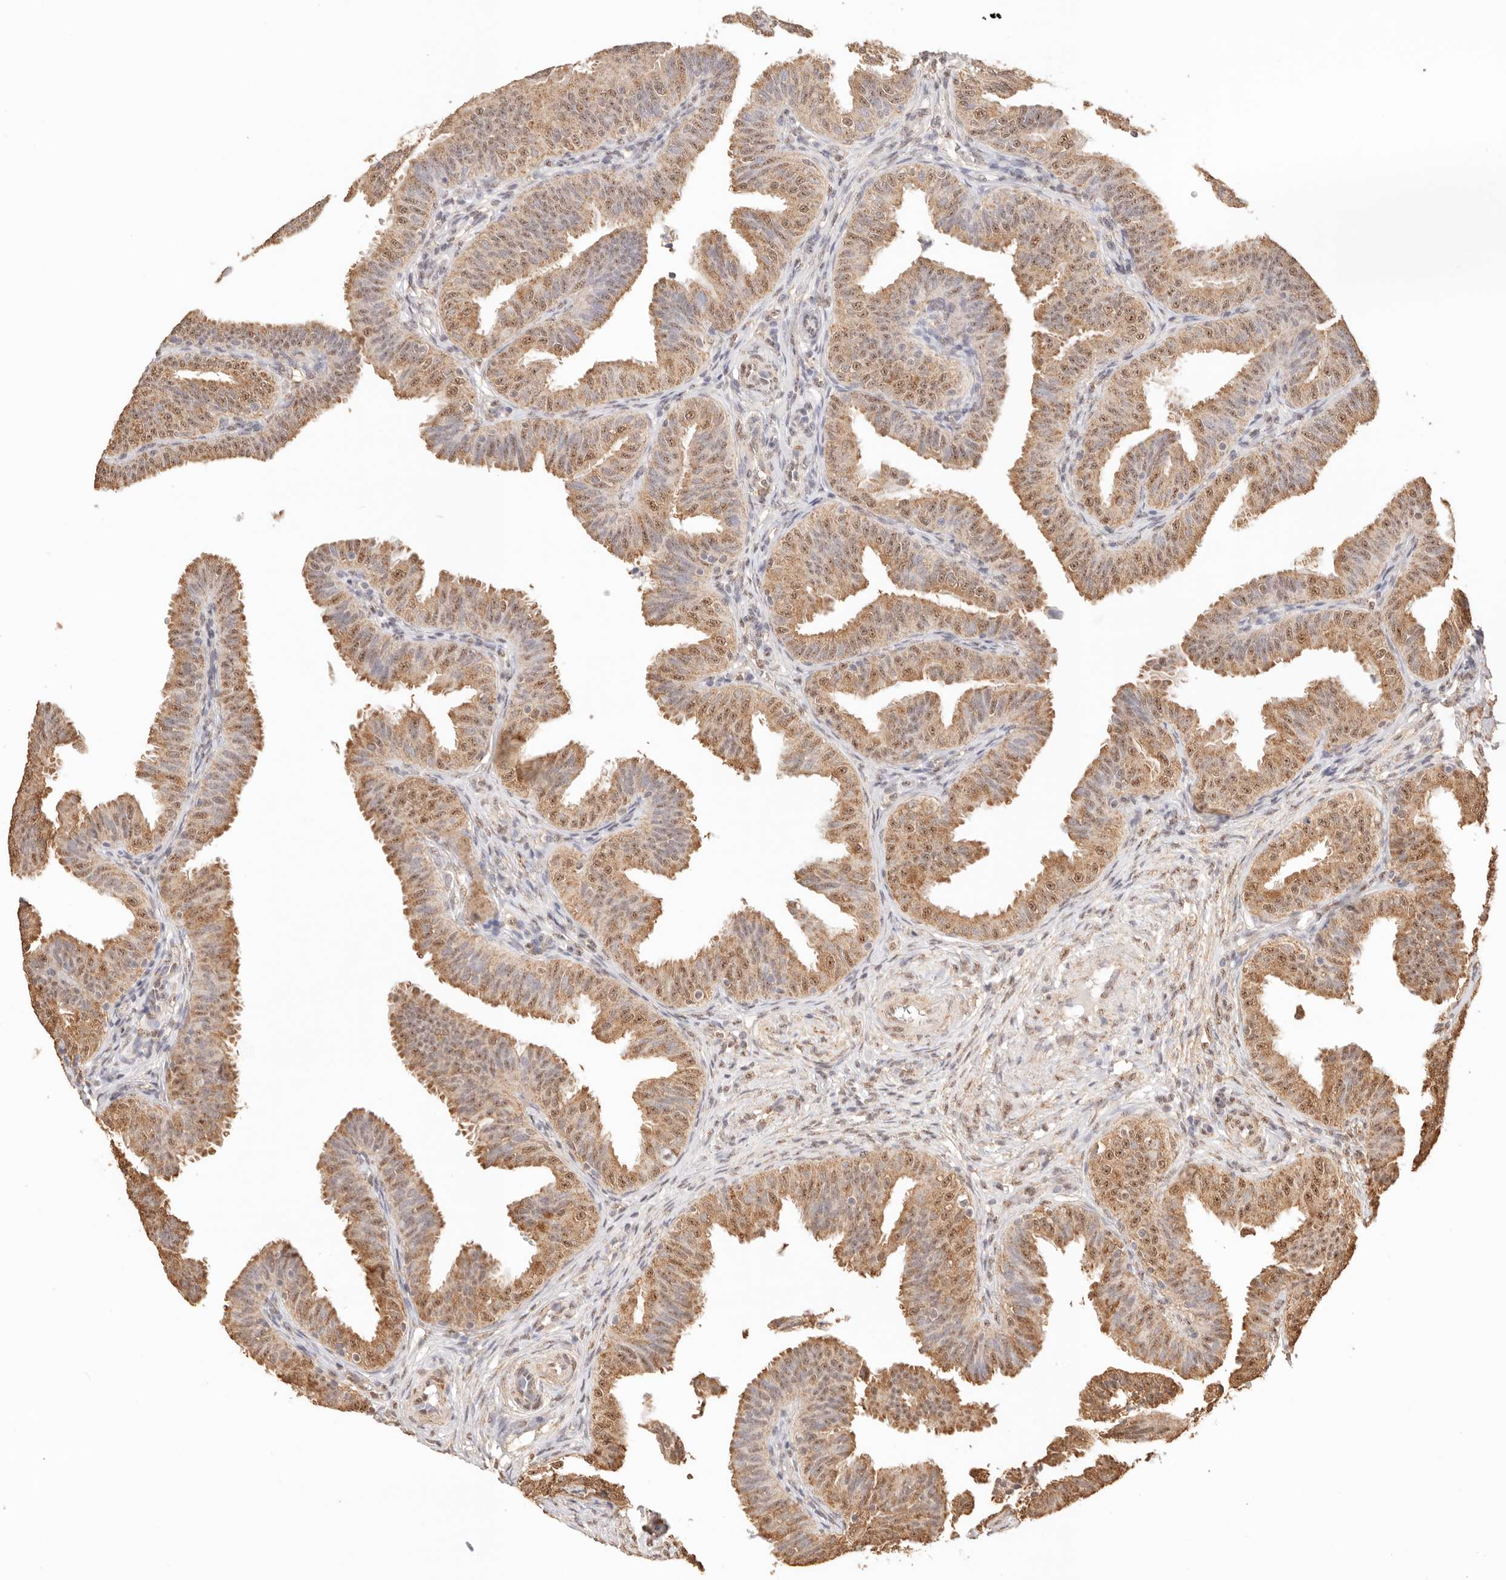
{"staining": {"intensity": "moderate", "quantity": ">75%", "location": "cytoplasmic/membranous,nuclear"}, "tissue": "fallopian tube", "cell_type": "Glandular cells", "image_type": "normal", "snomed": [{"axis": "morphology", "description": "Normal tissue, NOS"}, {"axis": "topography", "description": "Fallopian tube"}], "caption": "DAB immunohistochemical staining of benign fallopian tube shows moderate cytoplasmic/membranous,nuclear protein staining in approximately >75% of glandular cells. (Brightfield microscopy of DAB IHC at high magnification).", "gene": "IL1R2", "patient": {"sex": "female", "age": 35}}